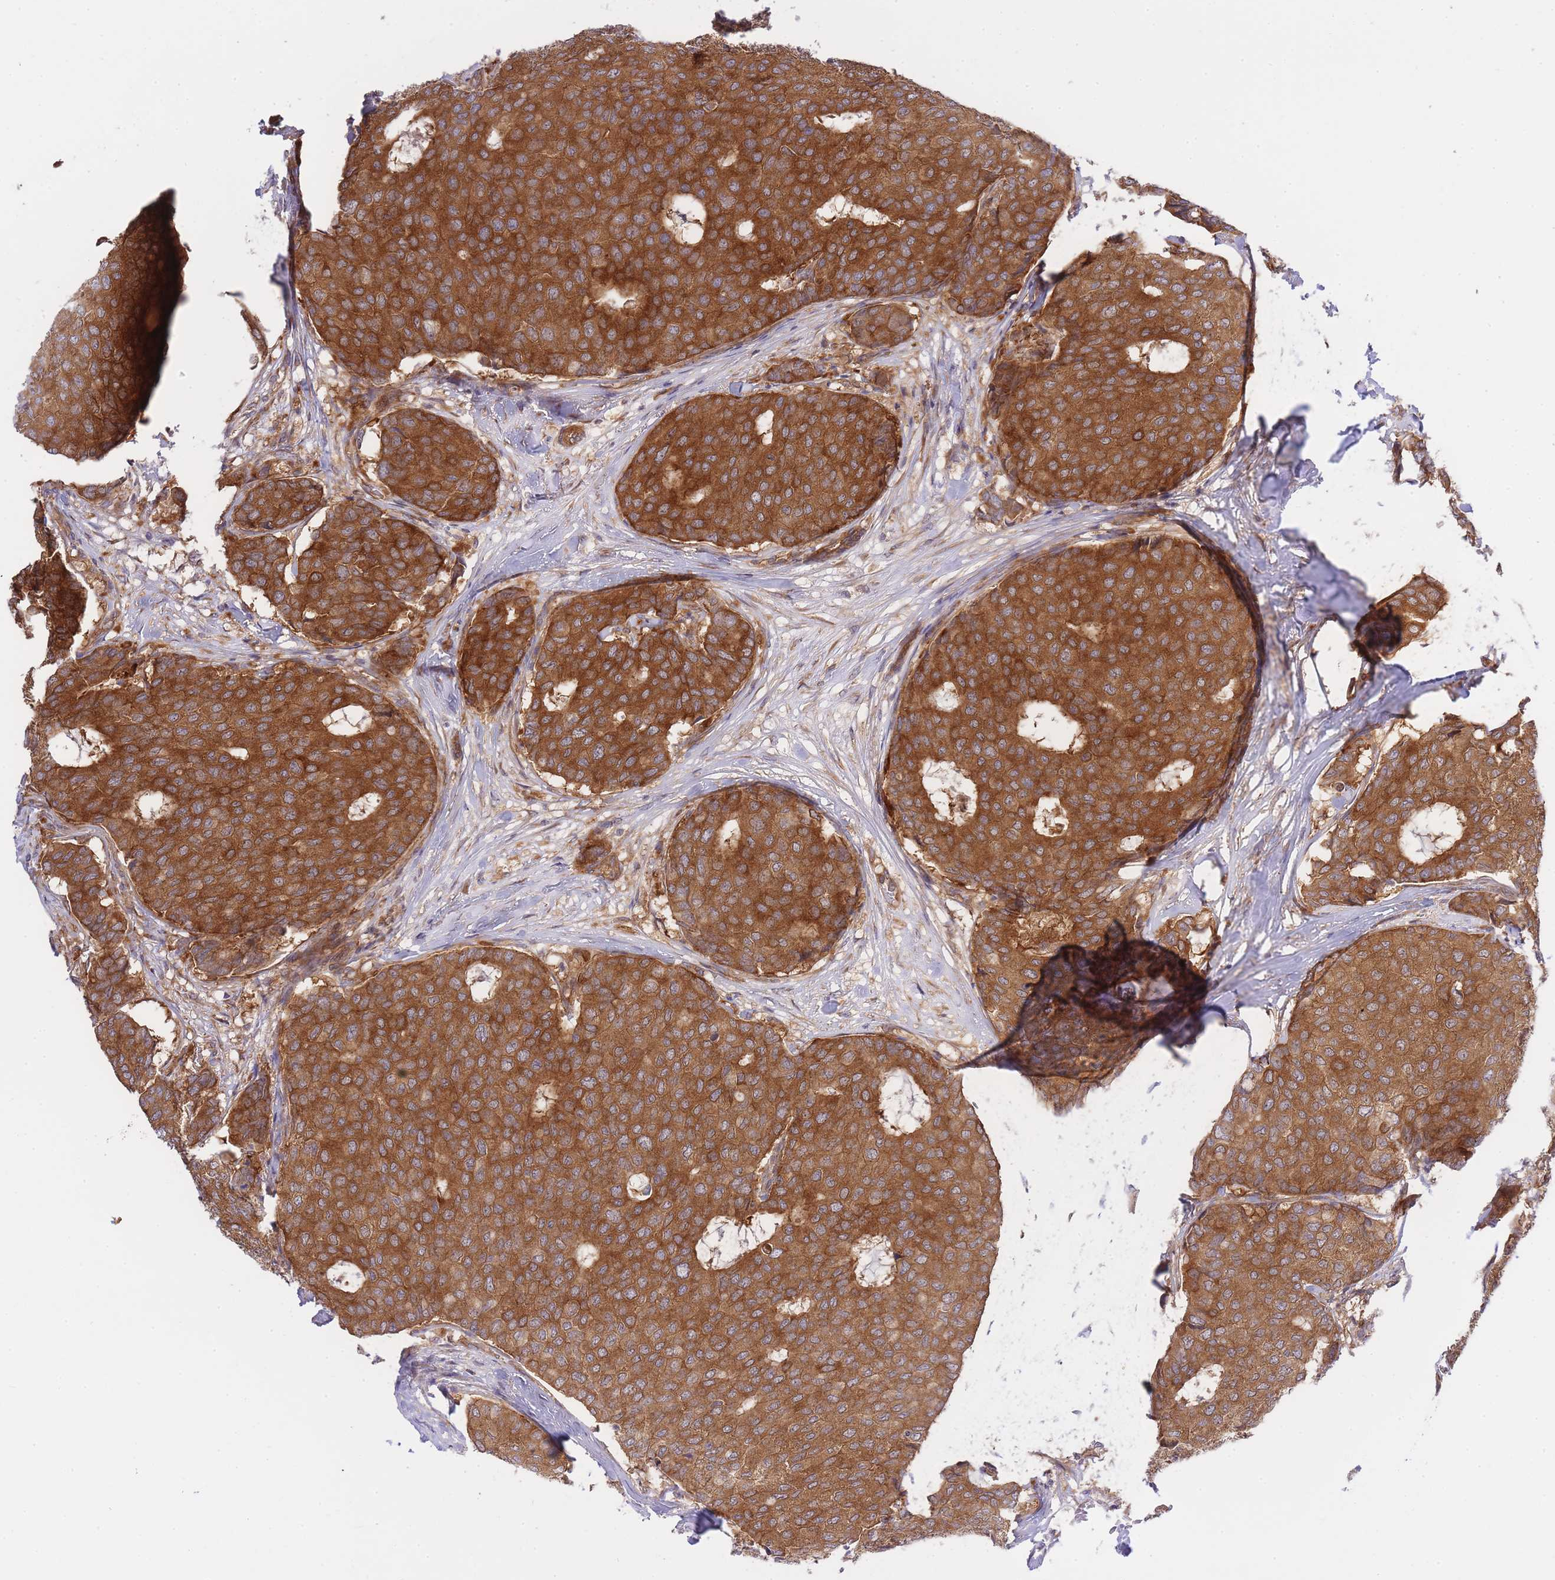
{"staining": {"intensity": "strong", "quantity": ">75%", "location": "cytoplasmic/membranous"}, "tissue": "breast cancer", "cell_type": "Tumor cells", "image_type": "cancer", "snomed": [{"axis": "morphology", "description": "Duct carcinoma"}, {"axis": "topography", "description": "Breast"}], "caption": "An immunohistochemistry photomicrograph of tumor tissue is shown. Protein staining in brown shows strong cytoplasmic/membranous positivity in infiltrating ductal carcinoma (breast) within tumor cells.", "gene": "EIF2B2", "patient": {"sex": "female", "age": 75}}